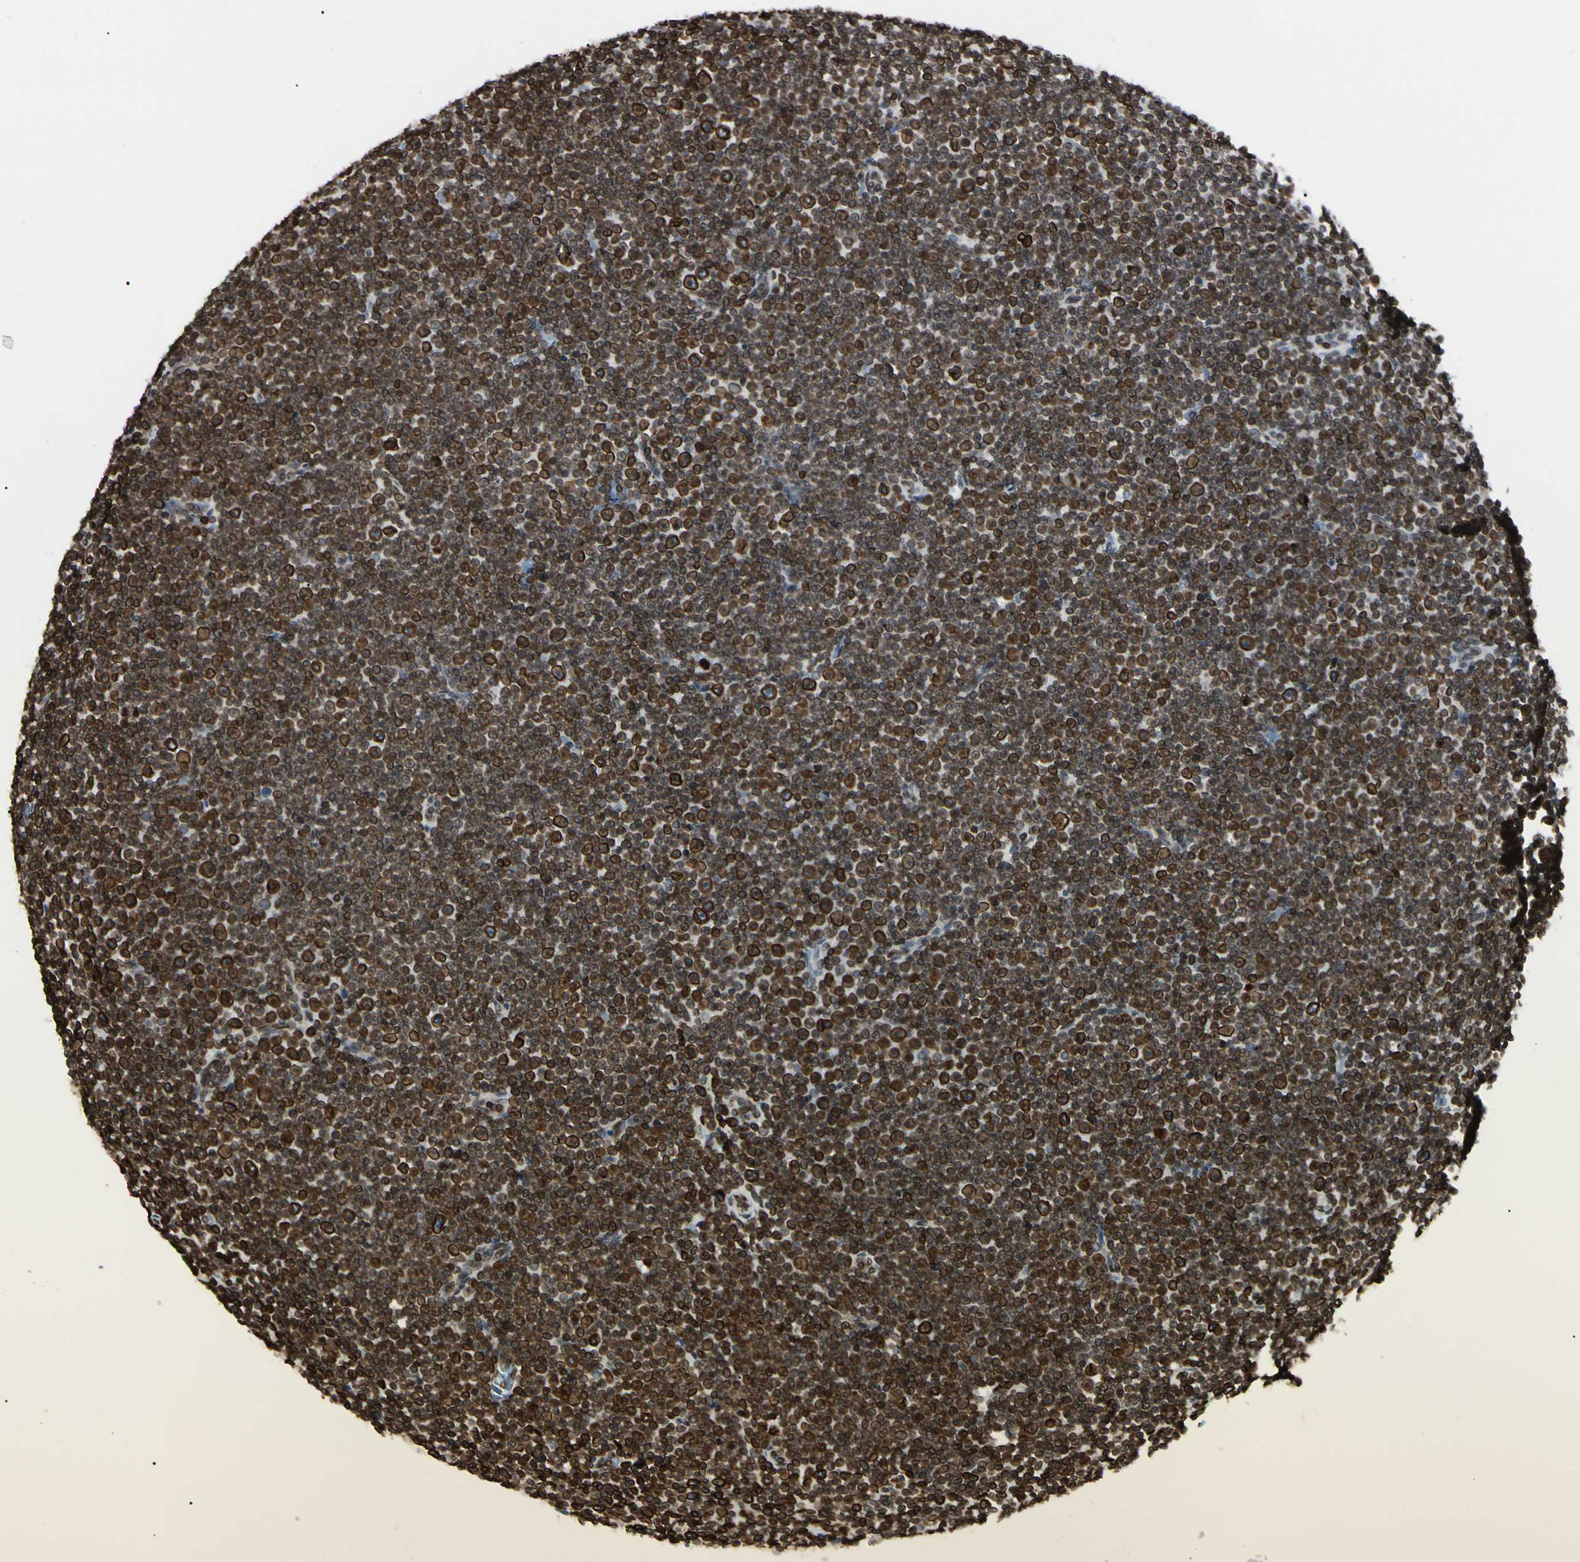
{"staining": {"intensity": "strong", "quantity": ">75%", "location": "cytoplasmic/membranous,nuclear"}, "tissue": "lymphoma", "cell_type": "Tumor cells", "image_type": "cancer", "snomed": [{"axis": "morphology", "description": "Malignant lymphoma, non-Hodgkin's type, Low grade"}, {"axis": "topography", "description": "Lymph node"}], "caption": "IHC (DAB) staining of human low-grade malignant lymphoma, non-Hodgkin's type reveals strong cytoplasmic/membranous and nuclear protein positivity in about >75% of tumor cells. (Stains: DAB (3,3'-diaminobenzidine) in brown, nuclei in blue, Microscopy: brightfield microscopy at high magnification).", "gene": "TMPO", "patient": {"sex": "female", "age": 67}}